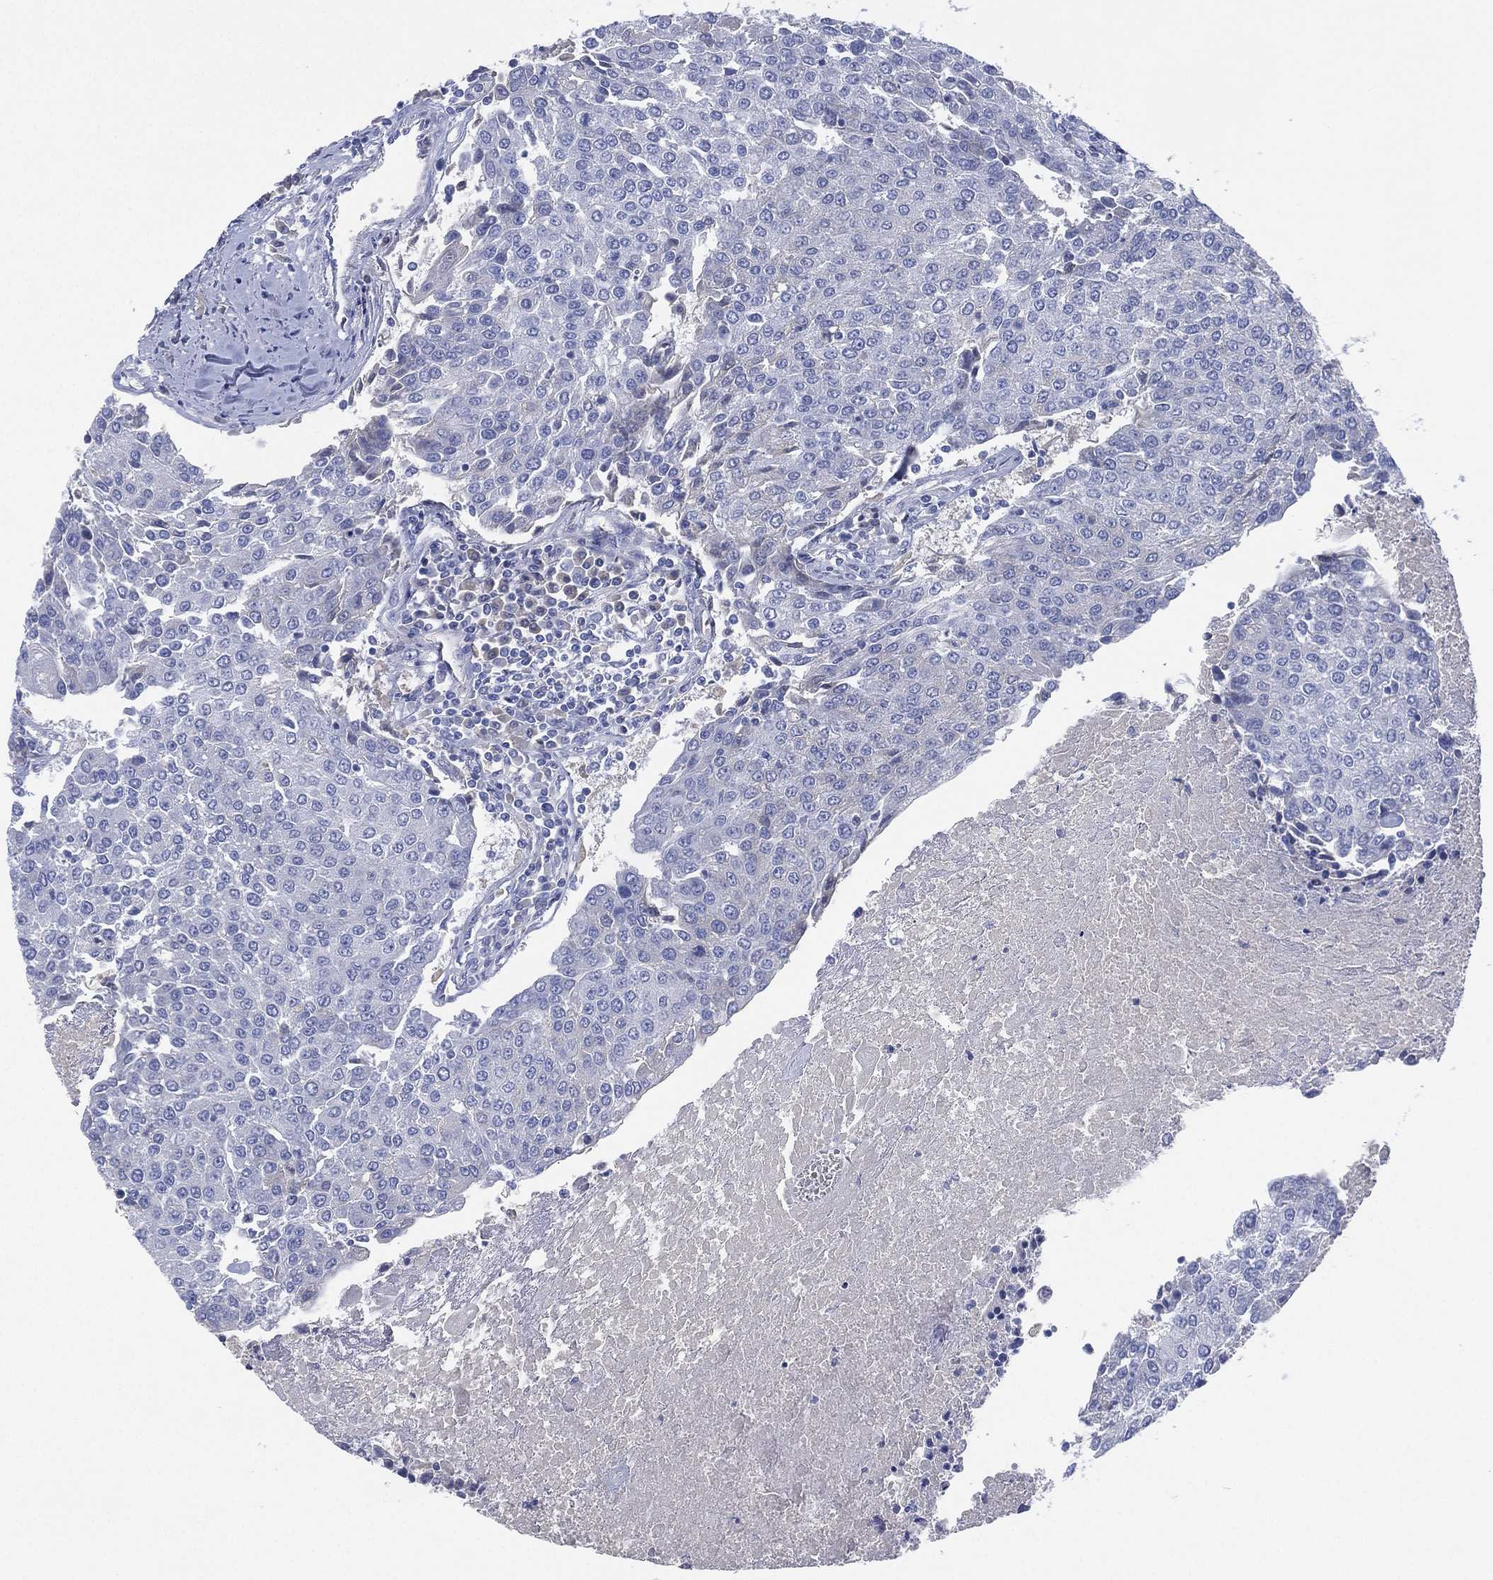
{"staining": {"intensity": "negative", "quantity": "none", "location": "none"}, "tissue": "urothelial cancer", "cell_type": "Tumor cells", "image_type": "cancer", "snomed": [{"axis": "morphology", "description": "Urothelial carcinoma, High grade"}, {"axis": "topography", "description": "Urinary bladder"}], "caption": "The histopathology image demonstrates no significant staining in tumor cells of urothelial cancer.", "gene": "CYP2D6", "patient": {"sex": "female", "age": 85}}